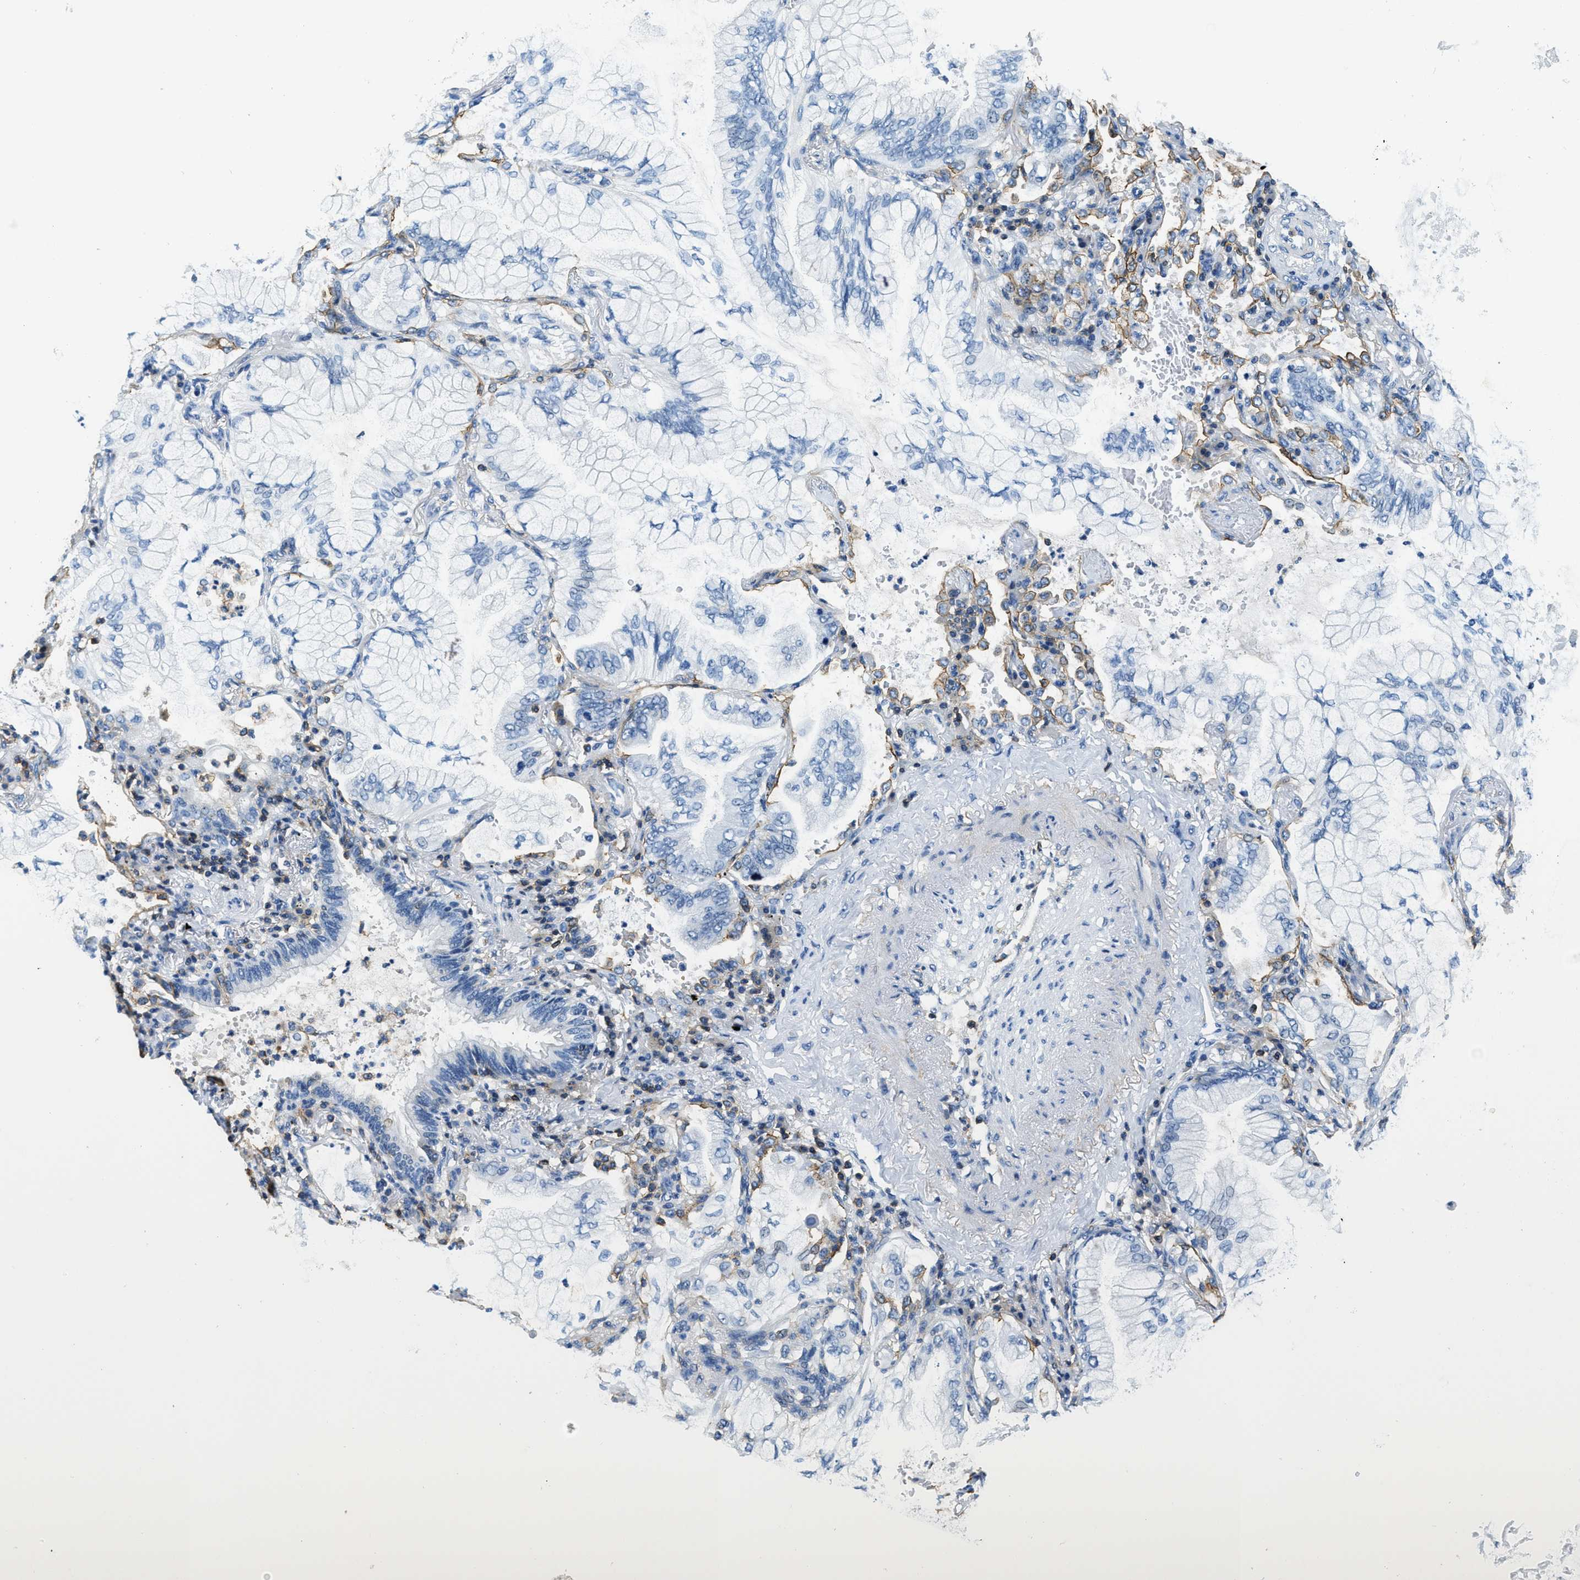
{"staining": {"intensity": "negative", "quantity": "none", "location": "none"}, "tissue": "lung cancer", "cell_type": "Tumor cells", "image_type": "cancer", "snomed": [{"axis": "morphology", "description": "Adenocarcinoma, NOS"}, {"axis": "topography", "description": "Lung"}], "caption": "A photomicrograph of adenocarcinoma (lung) stained for a protein reveals no brown staining in tumor cells. The staining was performed using DAB to visualize the protein expression in brown, while the nuclei were stained in blue with hematoxylin (Magnification: 20x).", "gene": "MYO1G", "patient": {"sex": "female", "age": 70}}